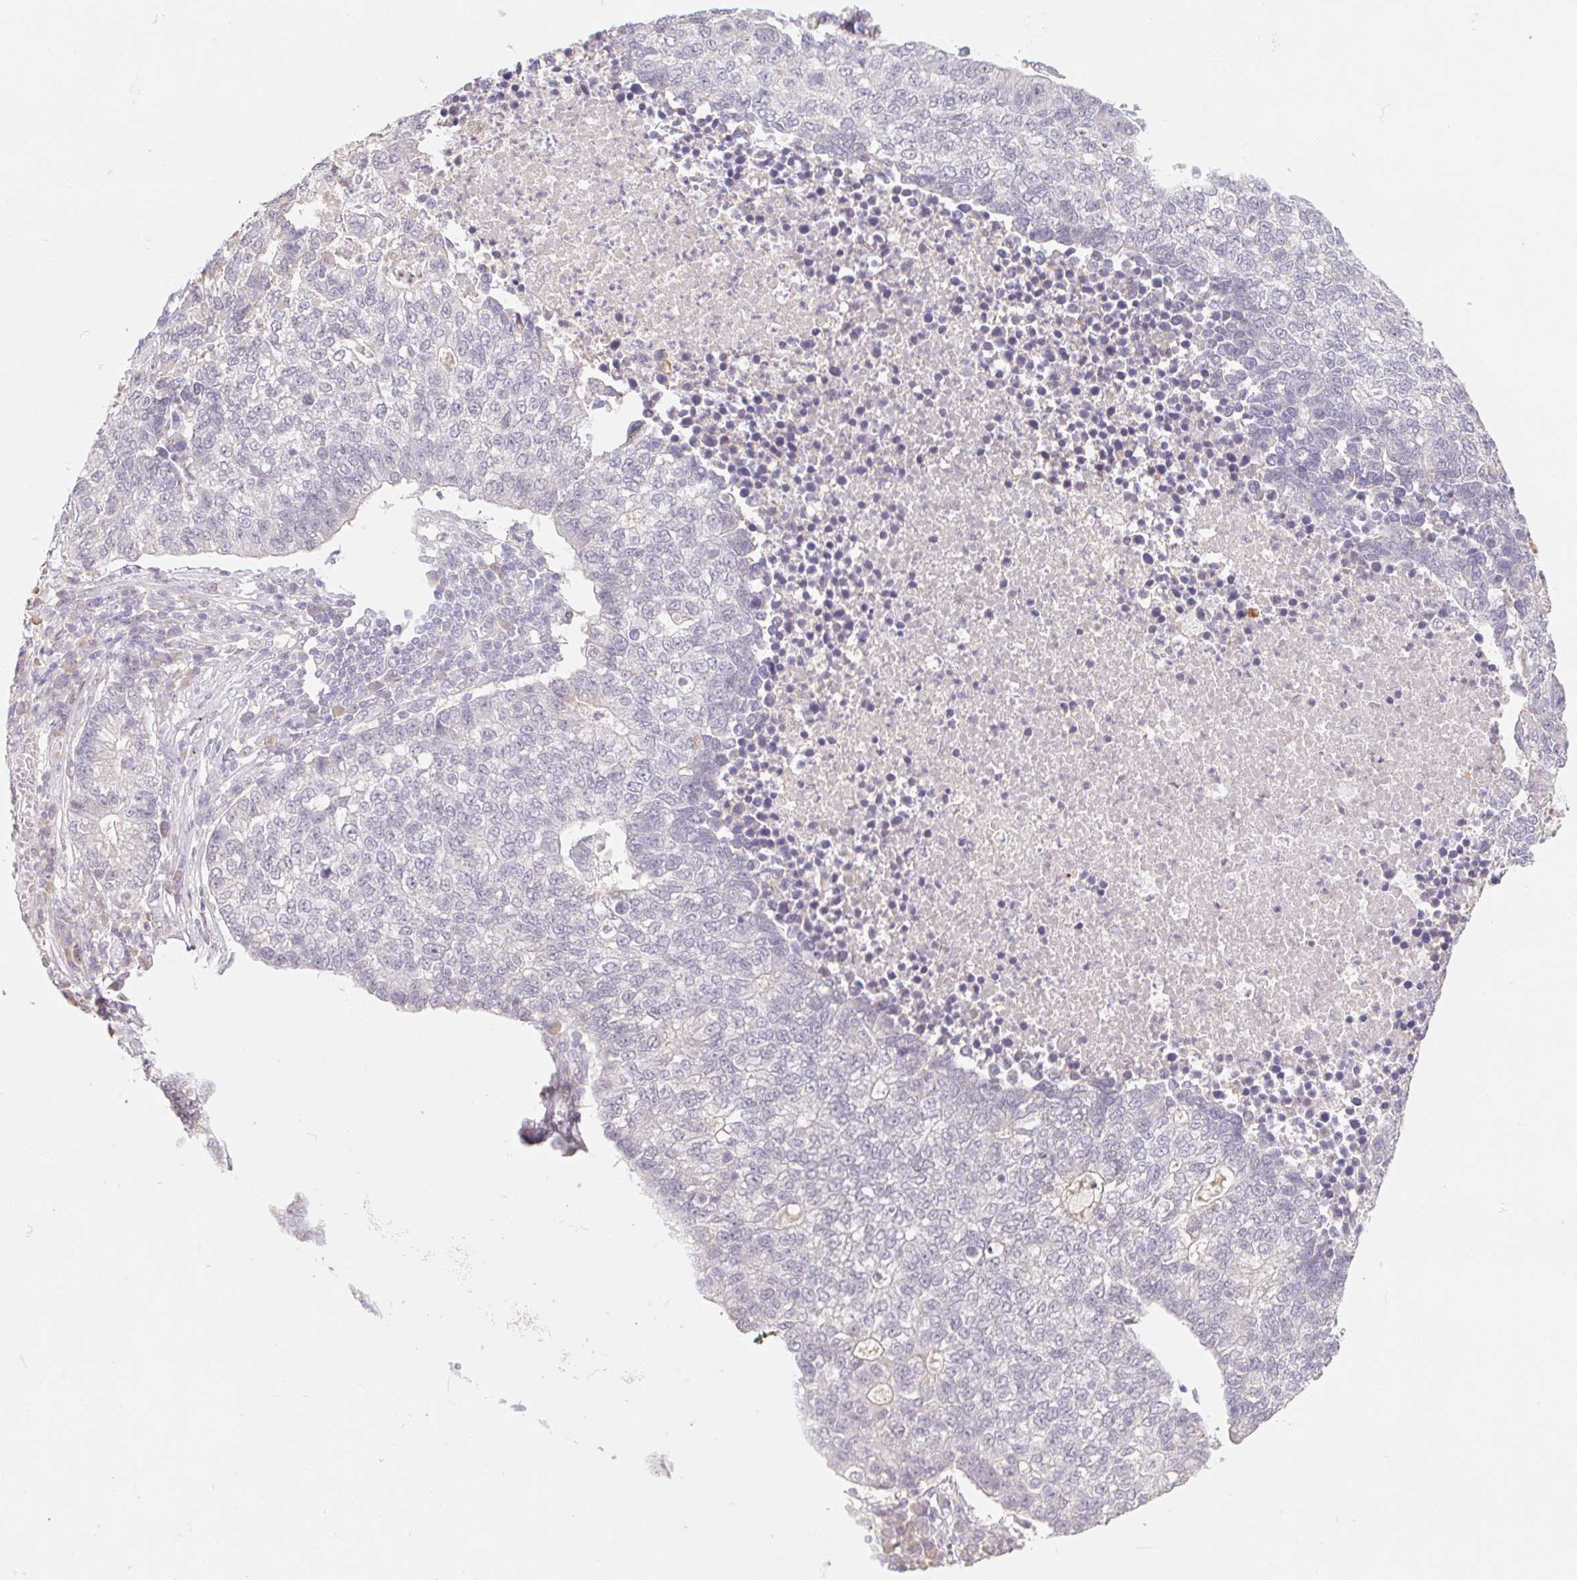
{"staining": {"intensity": "negative", "quantity": "none", "location": "none"}, "tissue": "lung cancer", "cell_type": "Tumor cells", "image_type": "cancer", "snomed": [{"axis": "morphology", "description": "Adenocarcinoma, NOS"}, {"axis": "topography", "description": "Lung"}], "caption": "Immunohistochemical staining of lung cancer reveals no significant expression in tumor cells.", "gene": "PNMA8B", "patient": {"sex": "male", "age": 57}}